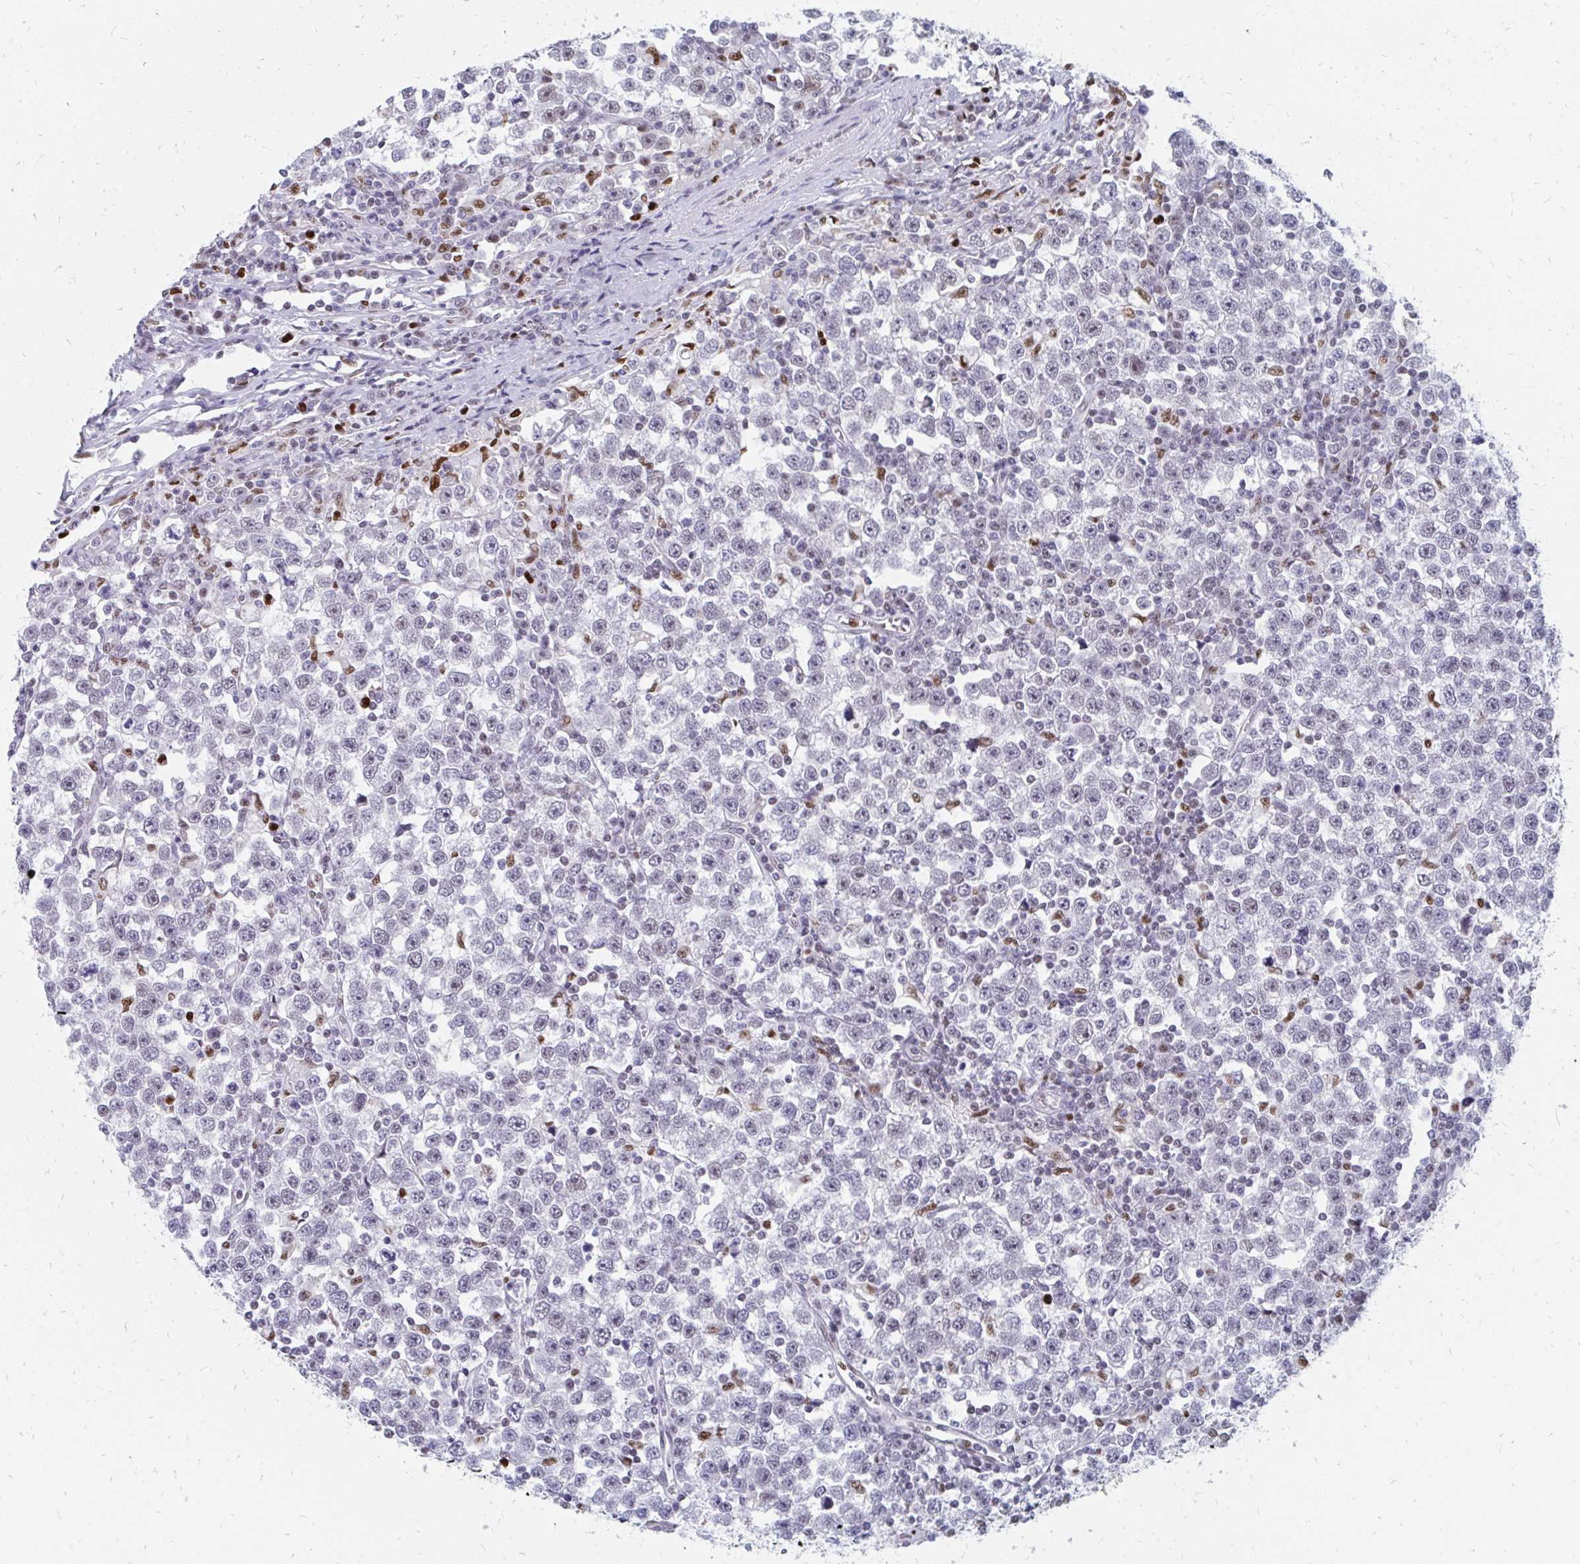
{"staining": {"intensity": "negative", "quantity": "none", "location": "none"}, "tissue": "testis cancer", "cell_type": "Tumor cells", "image_type": "cancer", "snomed": [{"axis": "morphology", "description": "Seminoma, NOS"}, {"axis": "topography", "description": "Testis"}], "caption": "Photomicrograph shows no protein positivity in tumor cells of testis cancer tissue.", "gene": "PLK3", "patient": {"sex": "male", "age": 43}}